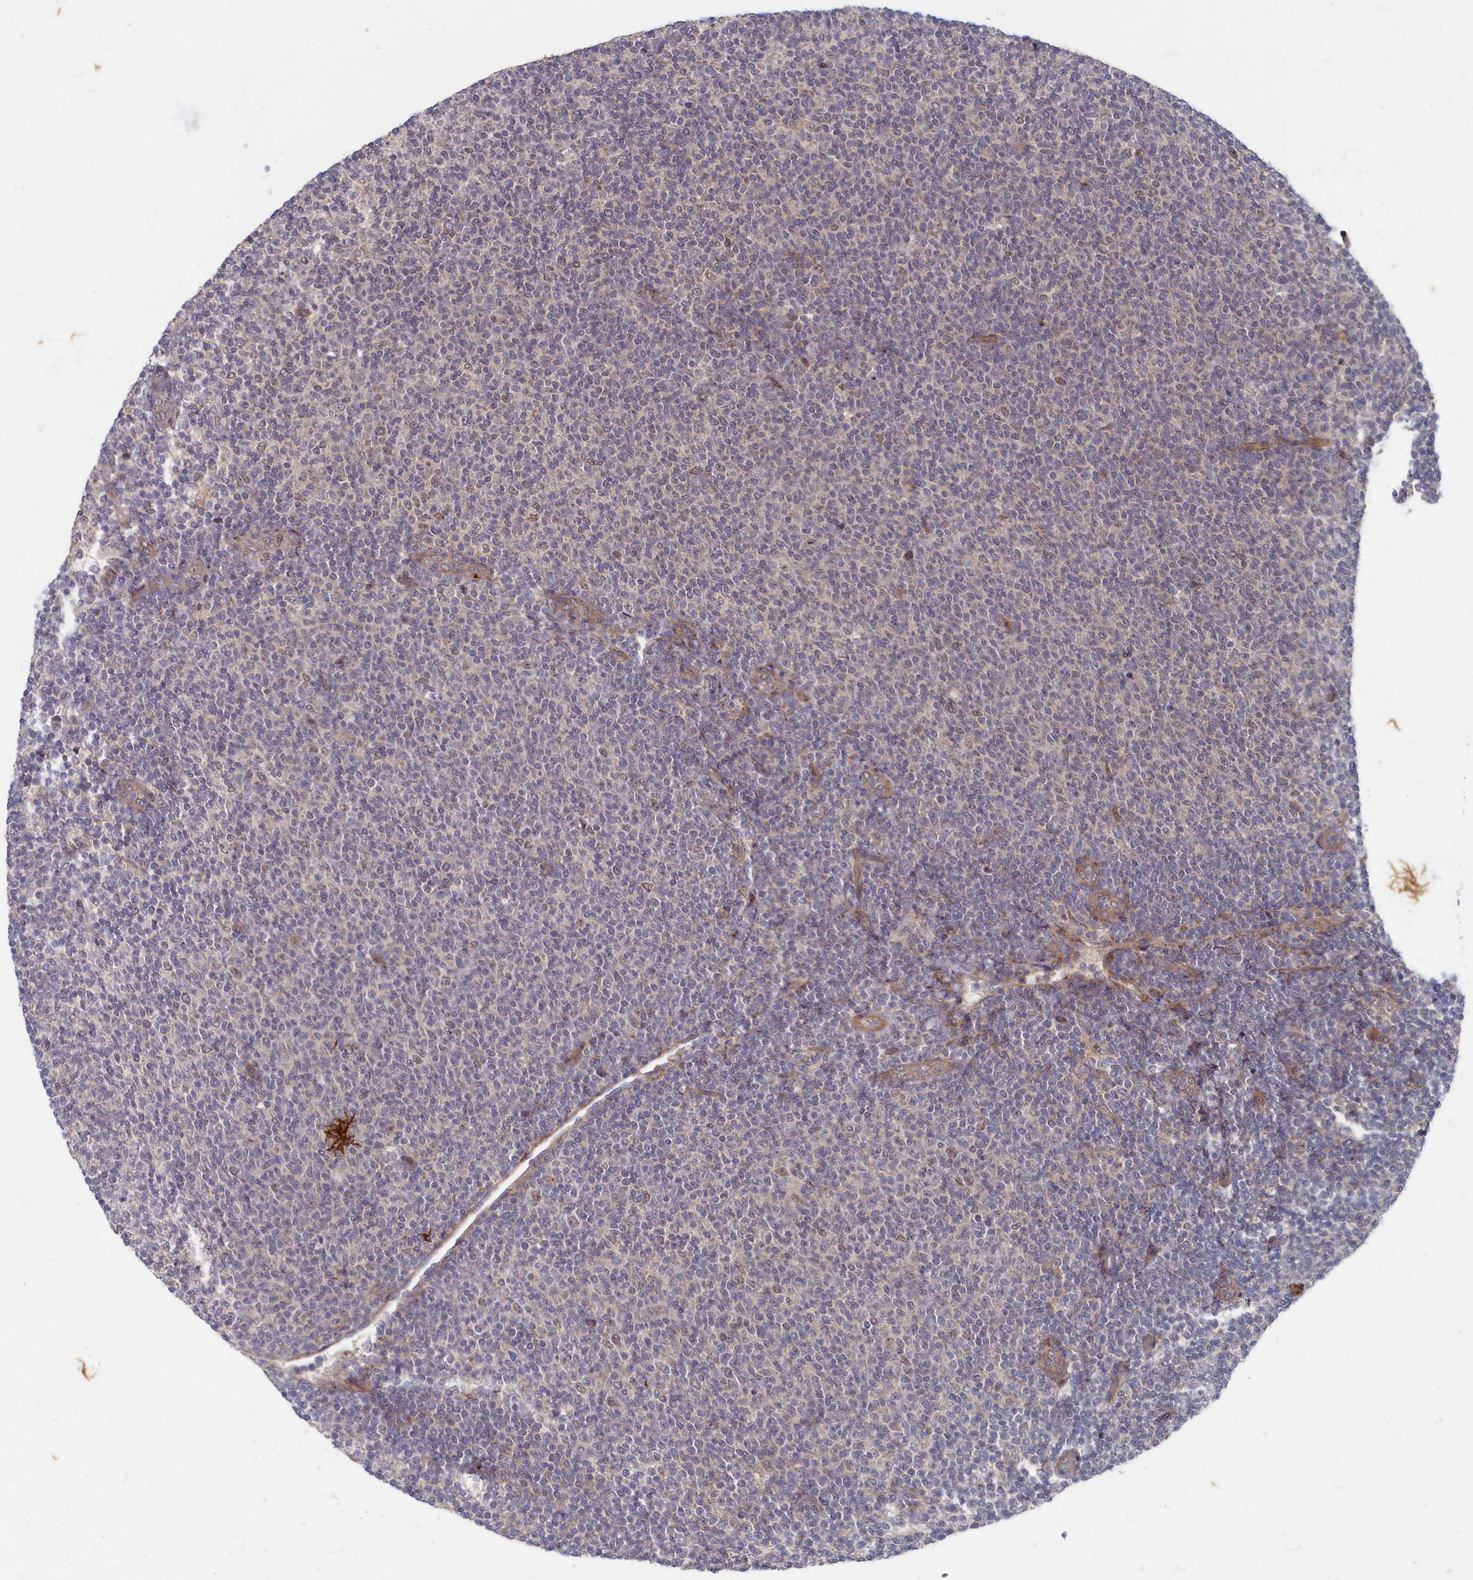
{"staining": {"intensity": "negative", "quantity": "none", "location": "none"}, "tissue": "lymphoma", "cell_type": "Tumor cells", "image_type": "cancer", "snomed": [{"axis": "morphology", "description": "Malignant lymphoma, non-Hodgkin's type, Low grade"}, {"axis": "topography", "description": "Lymph node"}], "caption": "Immunohistochemistry photomicrograph of neoplastic tissue: human low-grade malignant lymphoma, non-Hodgkin's type stained with DAB reveals no significant protein staining in tumor cells.", "gene": "WDR59", "patient": {"sex": "male", "age": 66}}